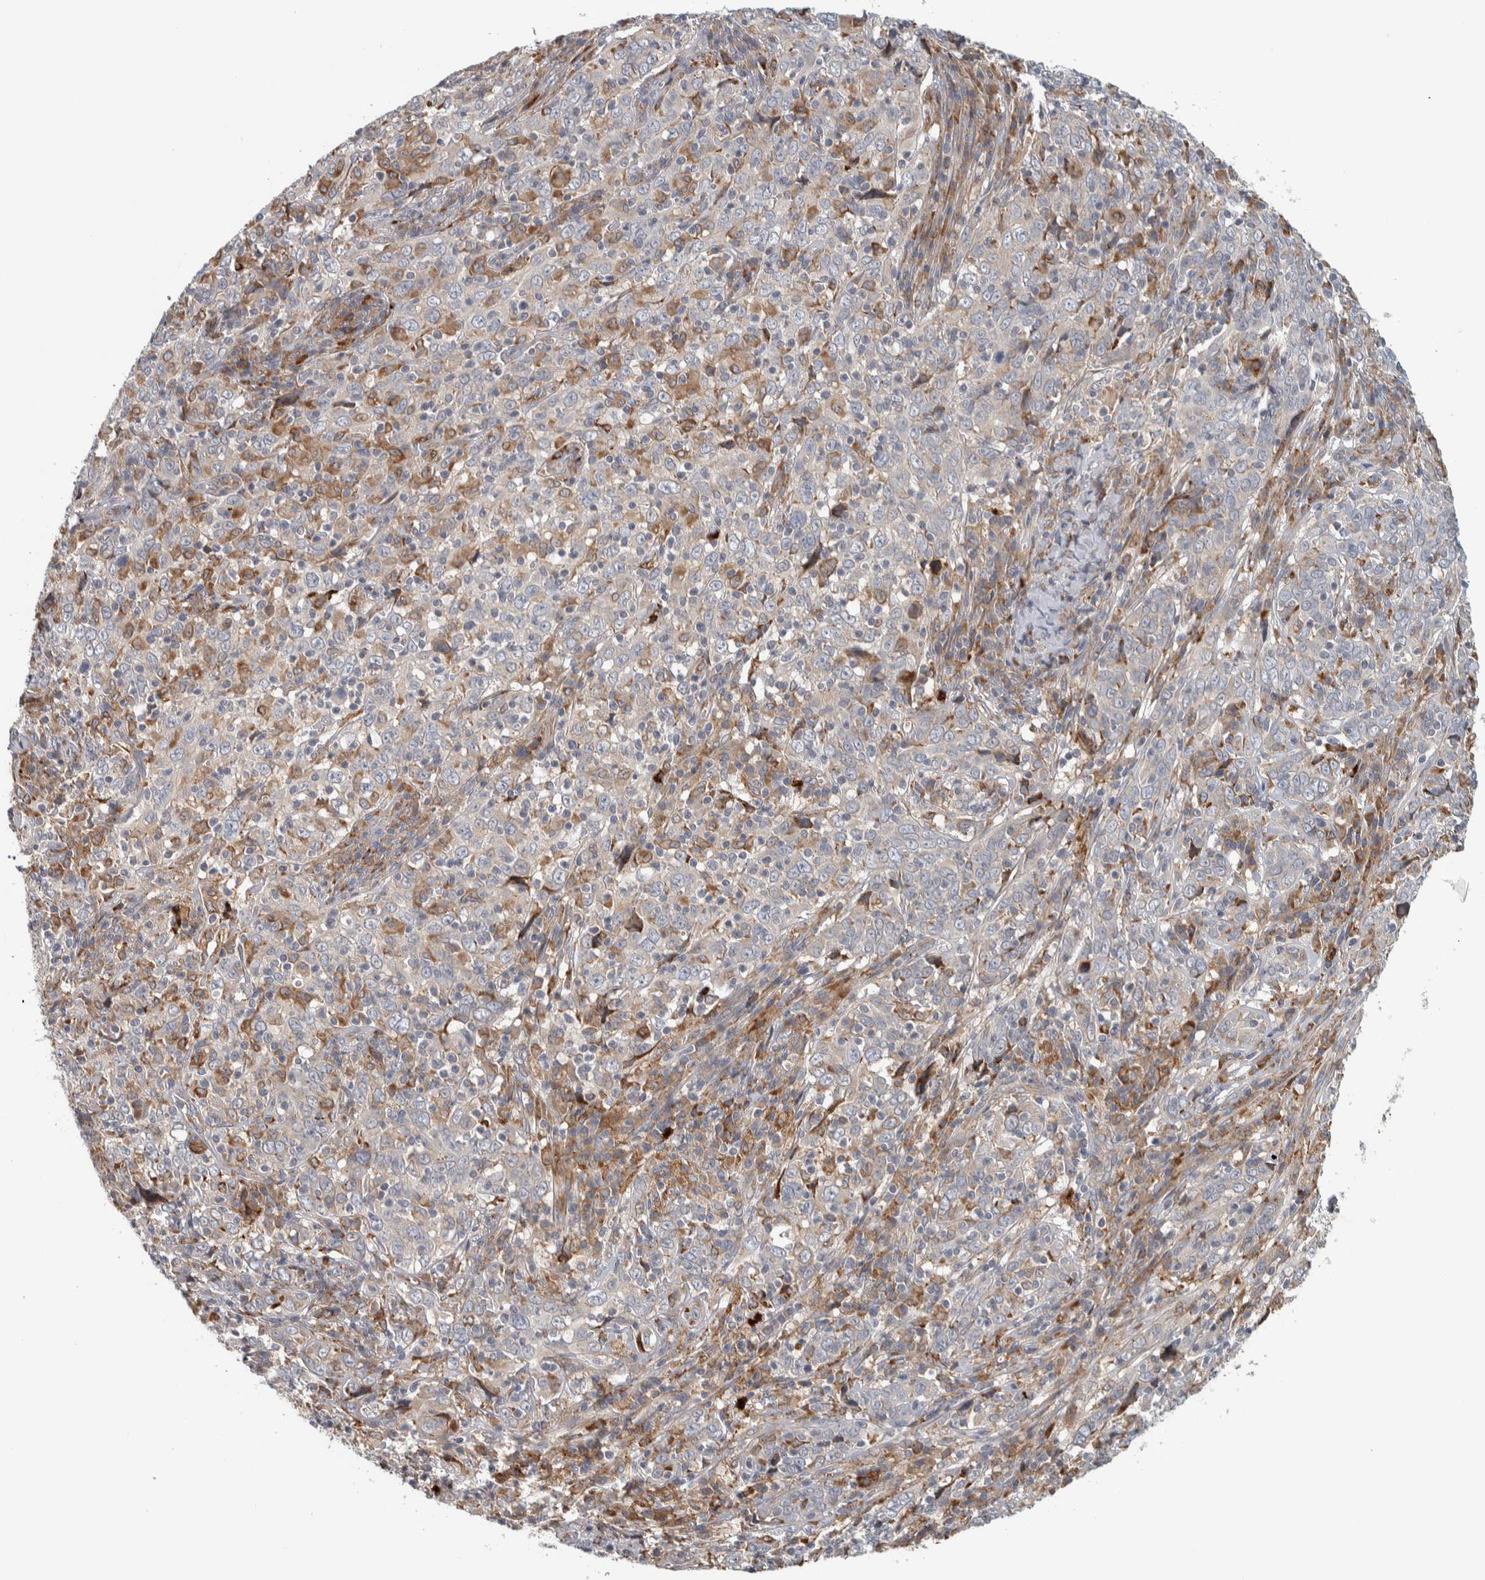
{"staining": {"intensity": "weak", "quantity": "<25%", "location": "cytoplasmic/membranous"}, "tissue": "cervical cancer", "cell_type": "Tumor cells", "image_type": "cancer", "snomed": [{"axis": "morphology", "description": "Squamous cell carcinoma, NOS"}, {"axis": "topography", "description": "Cervix"}], "caption": "Immunohistochemistry image of human squamous cell carcinoma (cervical) stained for a protein (brown), which exhibits no staining in tumor cells.", "gene": "ADPRM", "patient": {"sex": "female", "age": 46}}